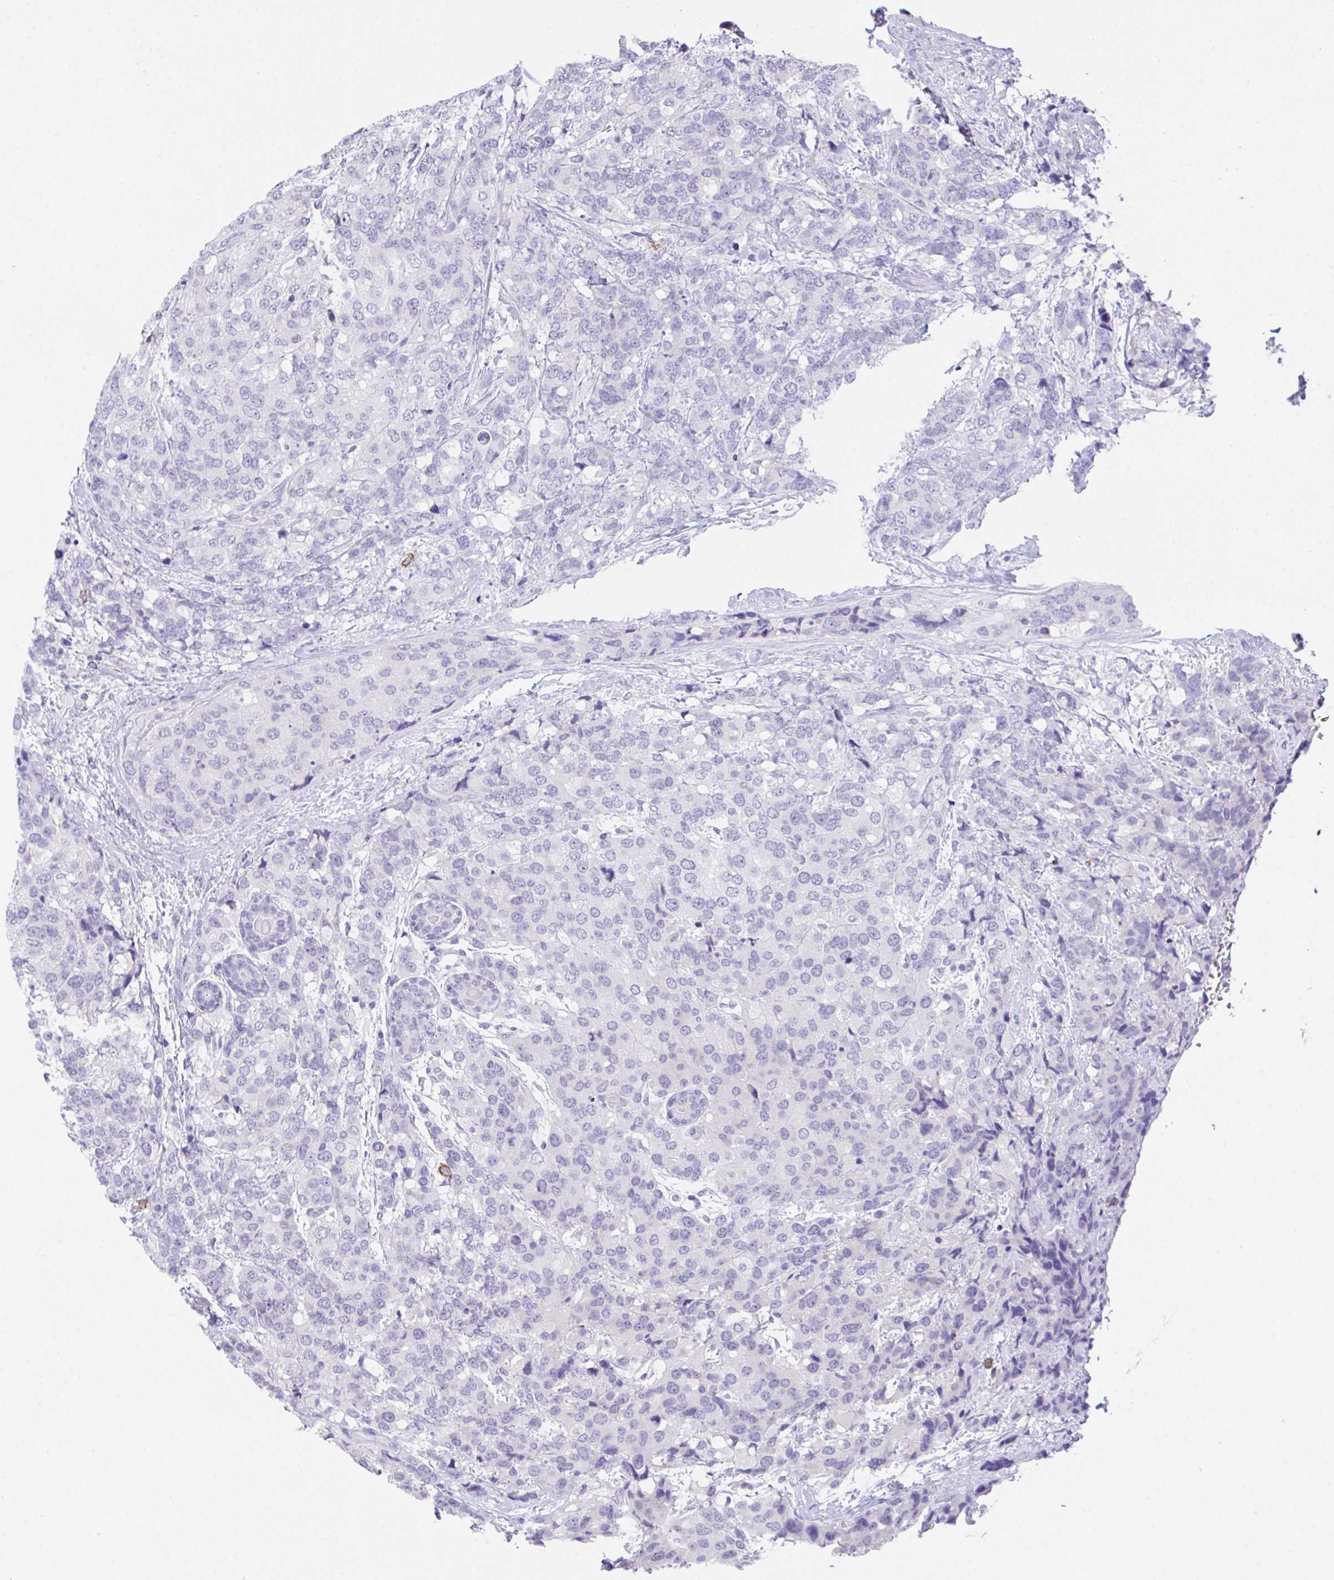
{"staining": {"intensity": "negative", "quantity": "none", "location": "none"}, "tissue": "breast cancer", "cell_type": "Tumor cells", "image_type": "cancer", "snomed": [{"axis": "morphology", "description": "Lobular carcinoma"}, {"axis": "topography", "description": "Breast"}], "caption": "Tumor cells are negative for protein expression in human breast cancer. (Immunohistochemistry (ihc), brightfield microscopy, high magnification).", "gene": "HACD4", "patient": {"sex": "female", "age": 59}}